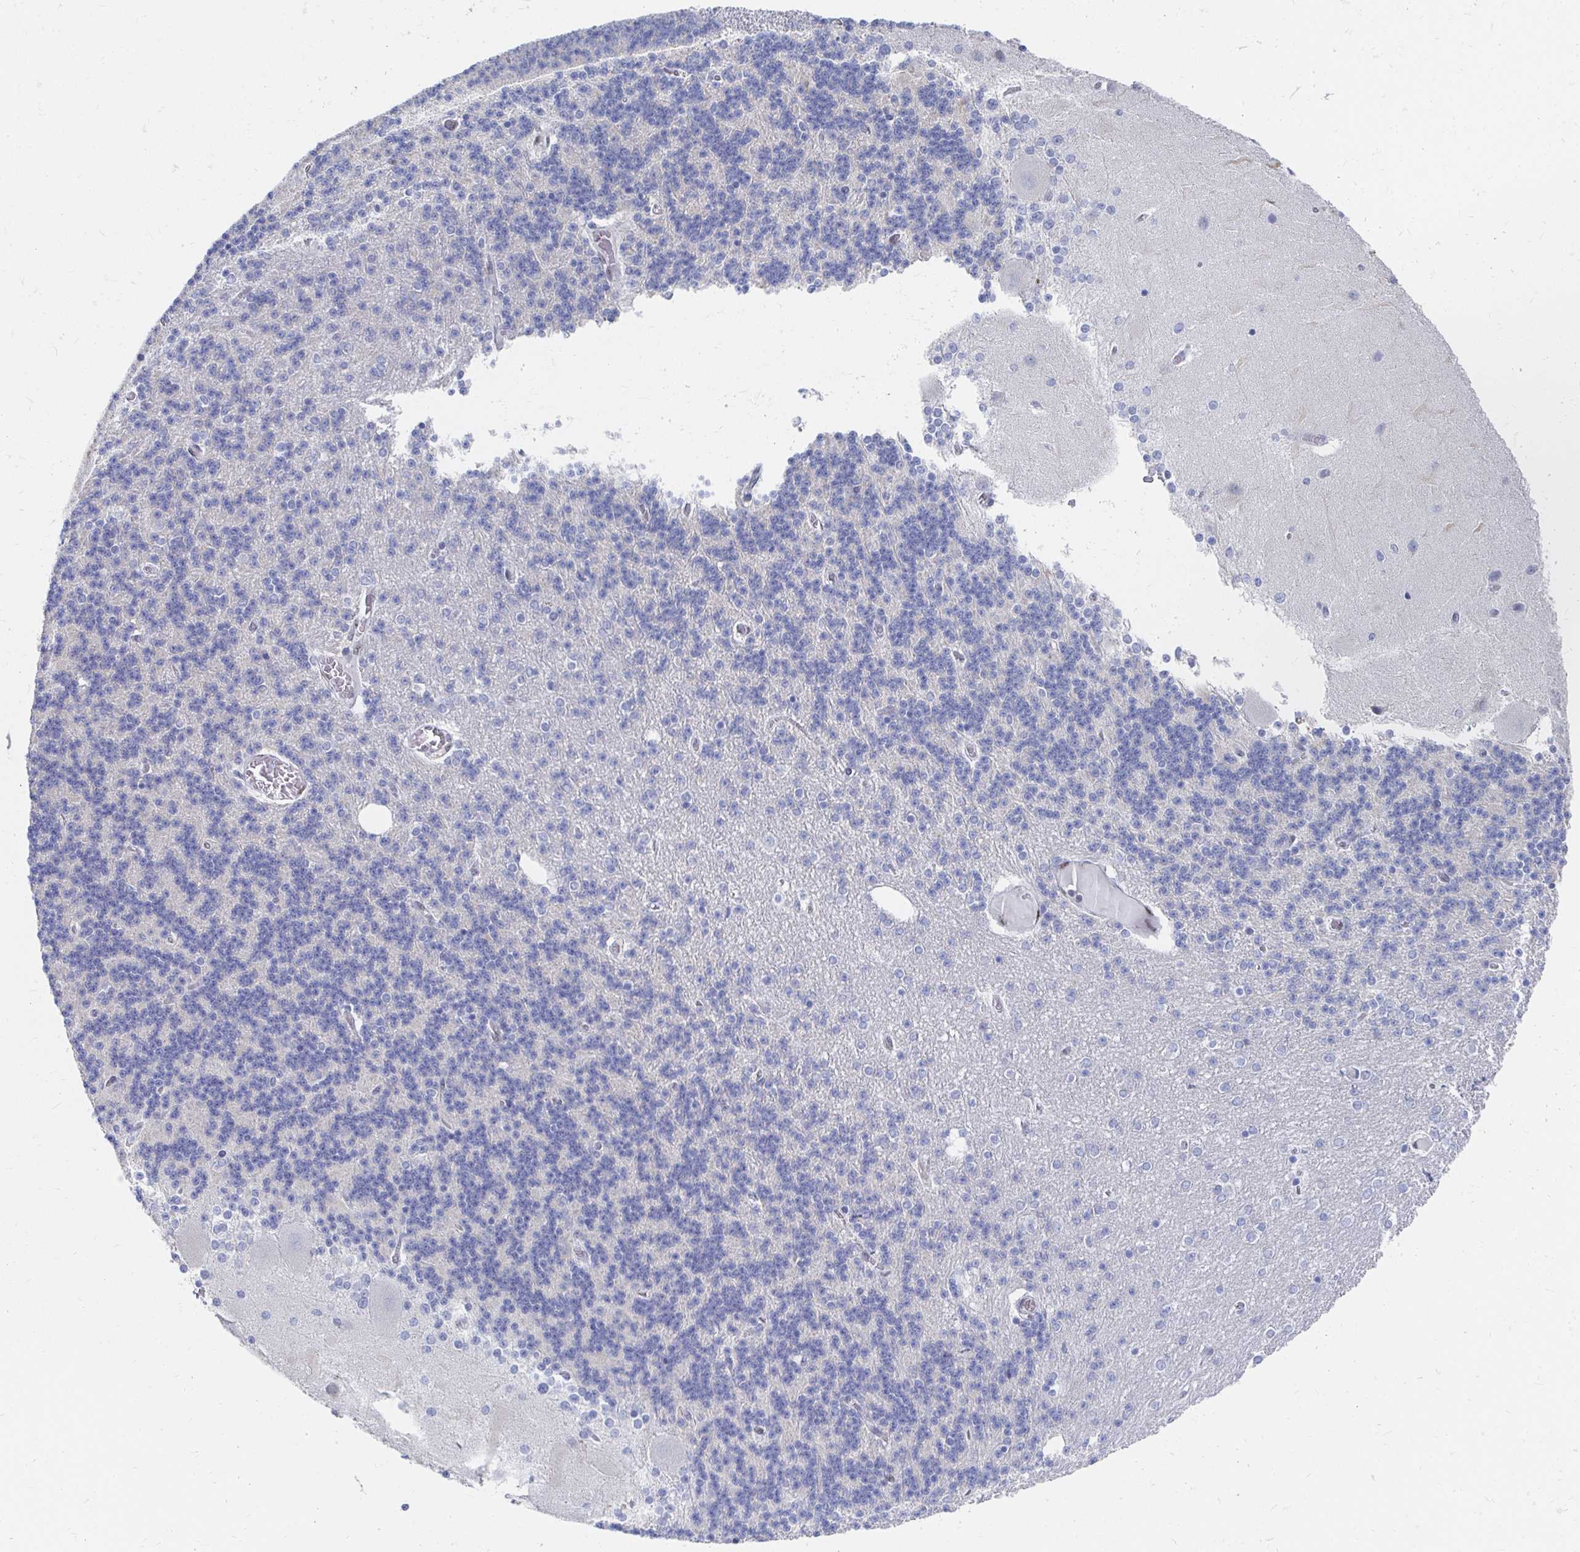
{"staining": {"intensity": "negative", "quantity": "none", "location": "none"}, "tissue": "cerebellum", "cell_type": "Cells in granular layer", "image_type": "normal", "snomed": [{"axis": "morphology", "description": "Normal tissue, NOS"}, {"axis": "topography", "description": "Cerebellum"}], "caption": "Cerebellum stained for a protein using immunohistochemistry (IHC) exhibits no expression cells in granular layer.", "gene": "CLIC3", "patient": {"sex": "female", "age": 54}}